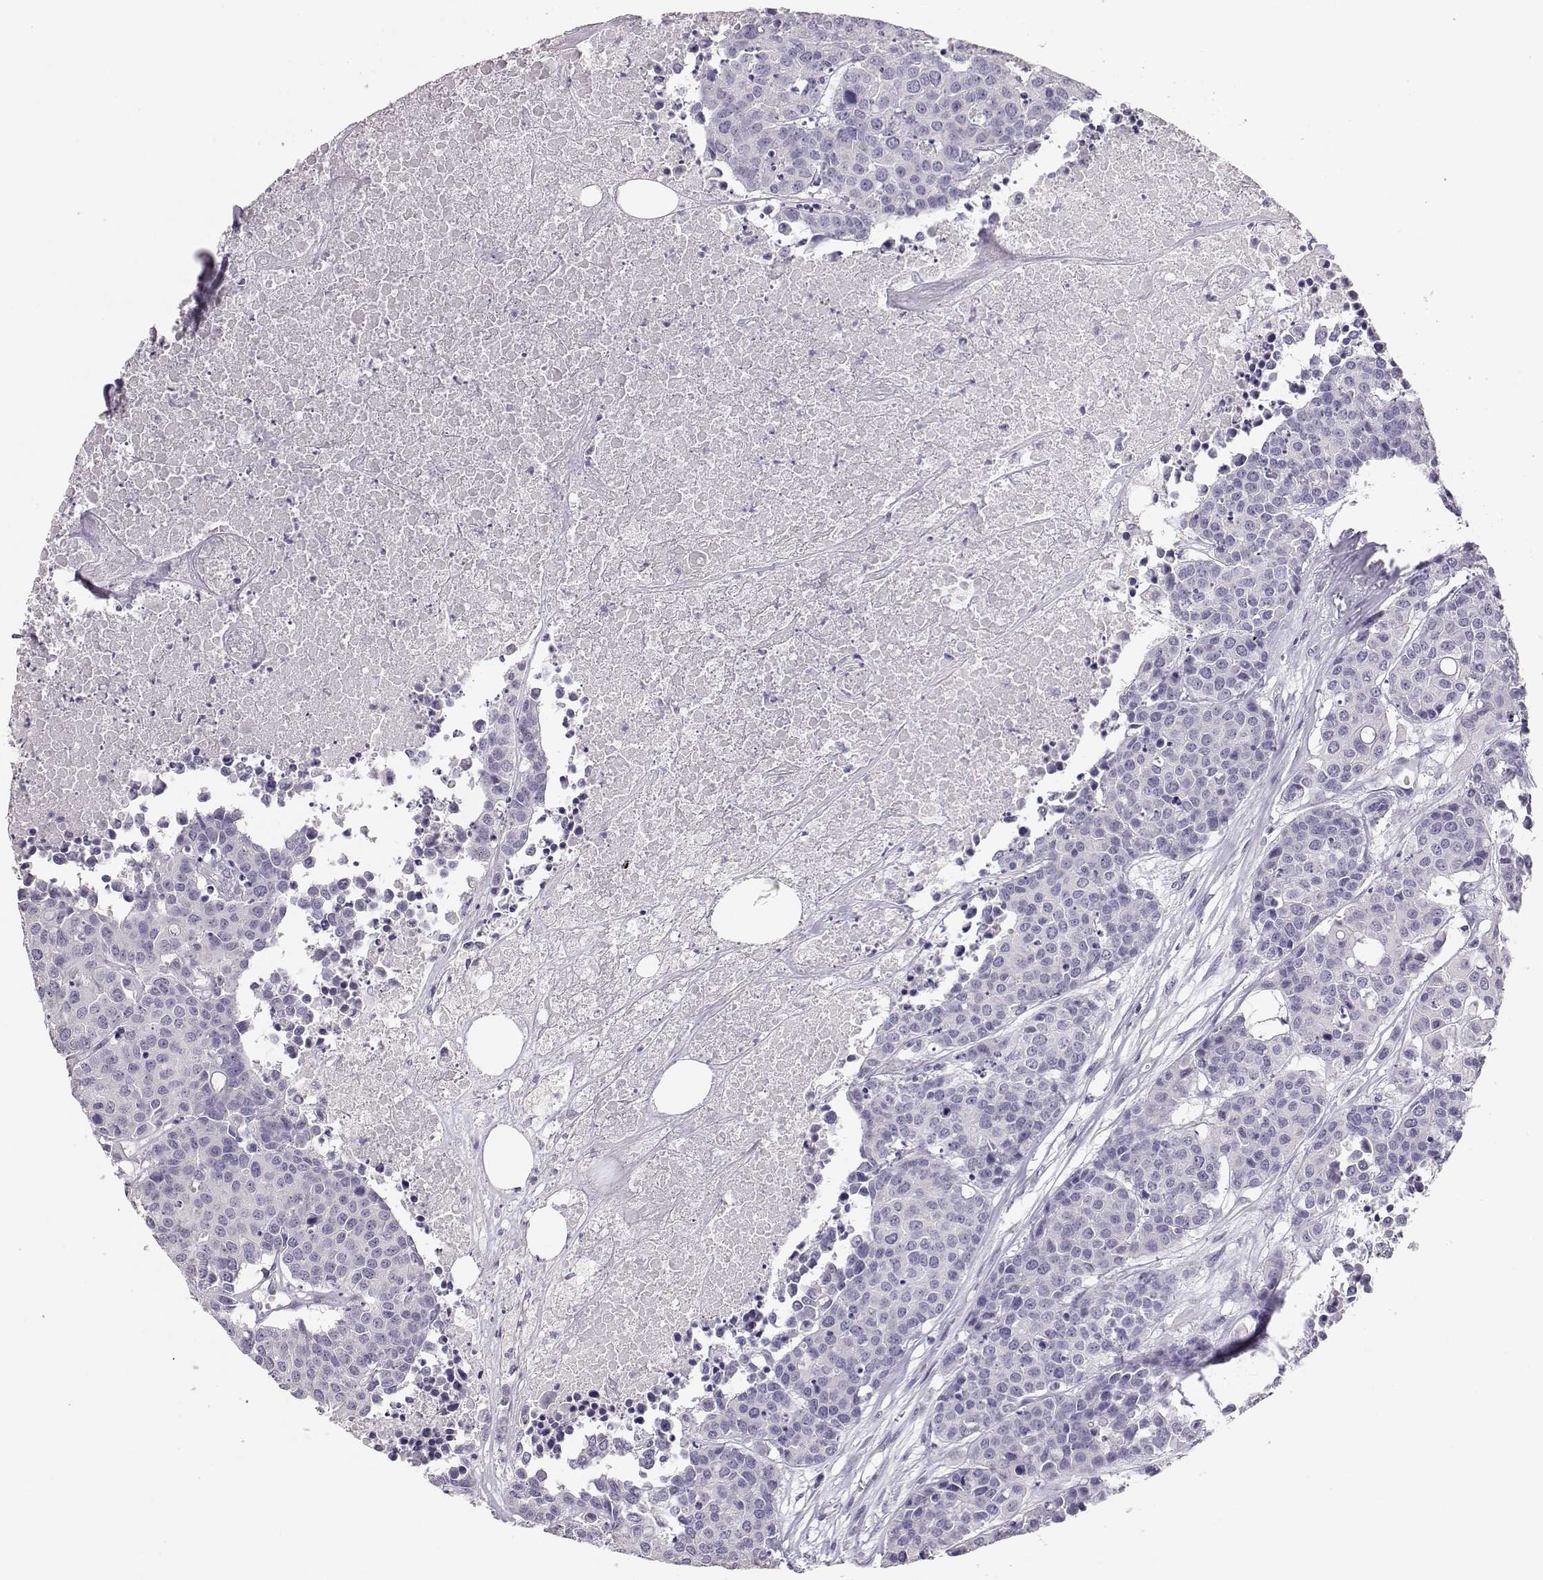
{"staining": {"intensity": "negative", "quantity": "none", "location": "none"}, "tissue": "carcinoid", "cell_type": "Tumor cells", "image_type": "cancer", "snomed": [{"axis": "morphology", "description": "Carcinoid, malignant, NOS"}, {"axis": "topography", "description": "Colon"}], "caption": "IHC histopathology image of human carcinoid stained for a protein (brown), which displays no positivity in tumor cells.", "gene": "MAGEC1", "patient": {"sex": "male", "age": 81}}